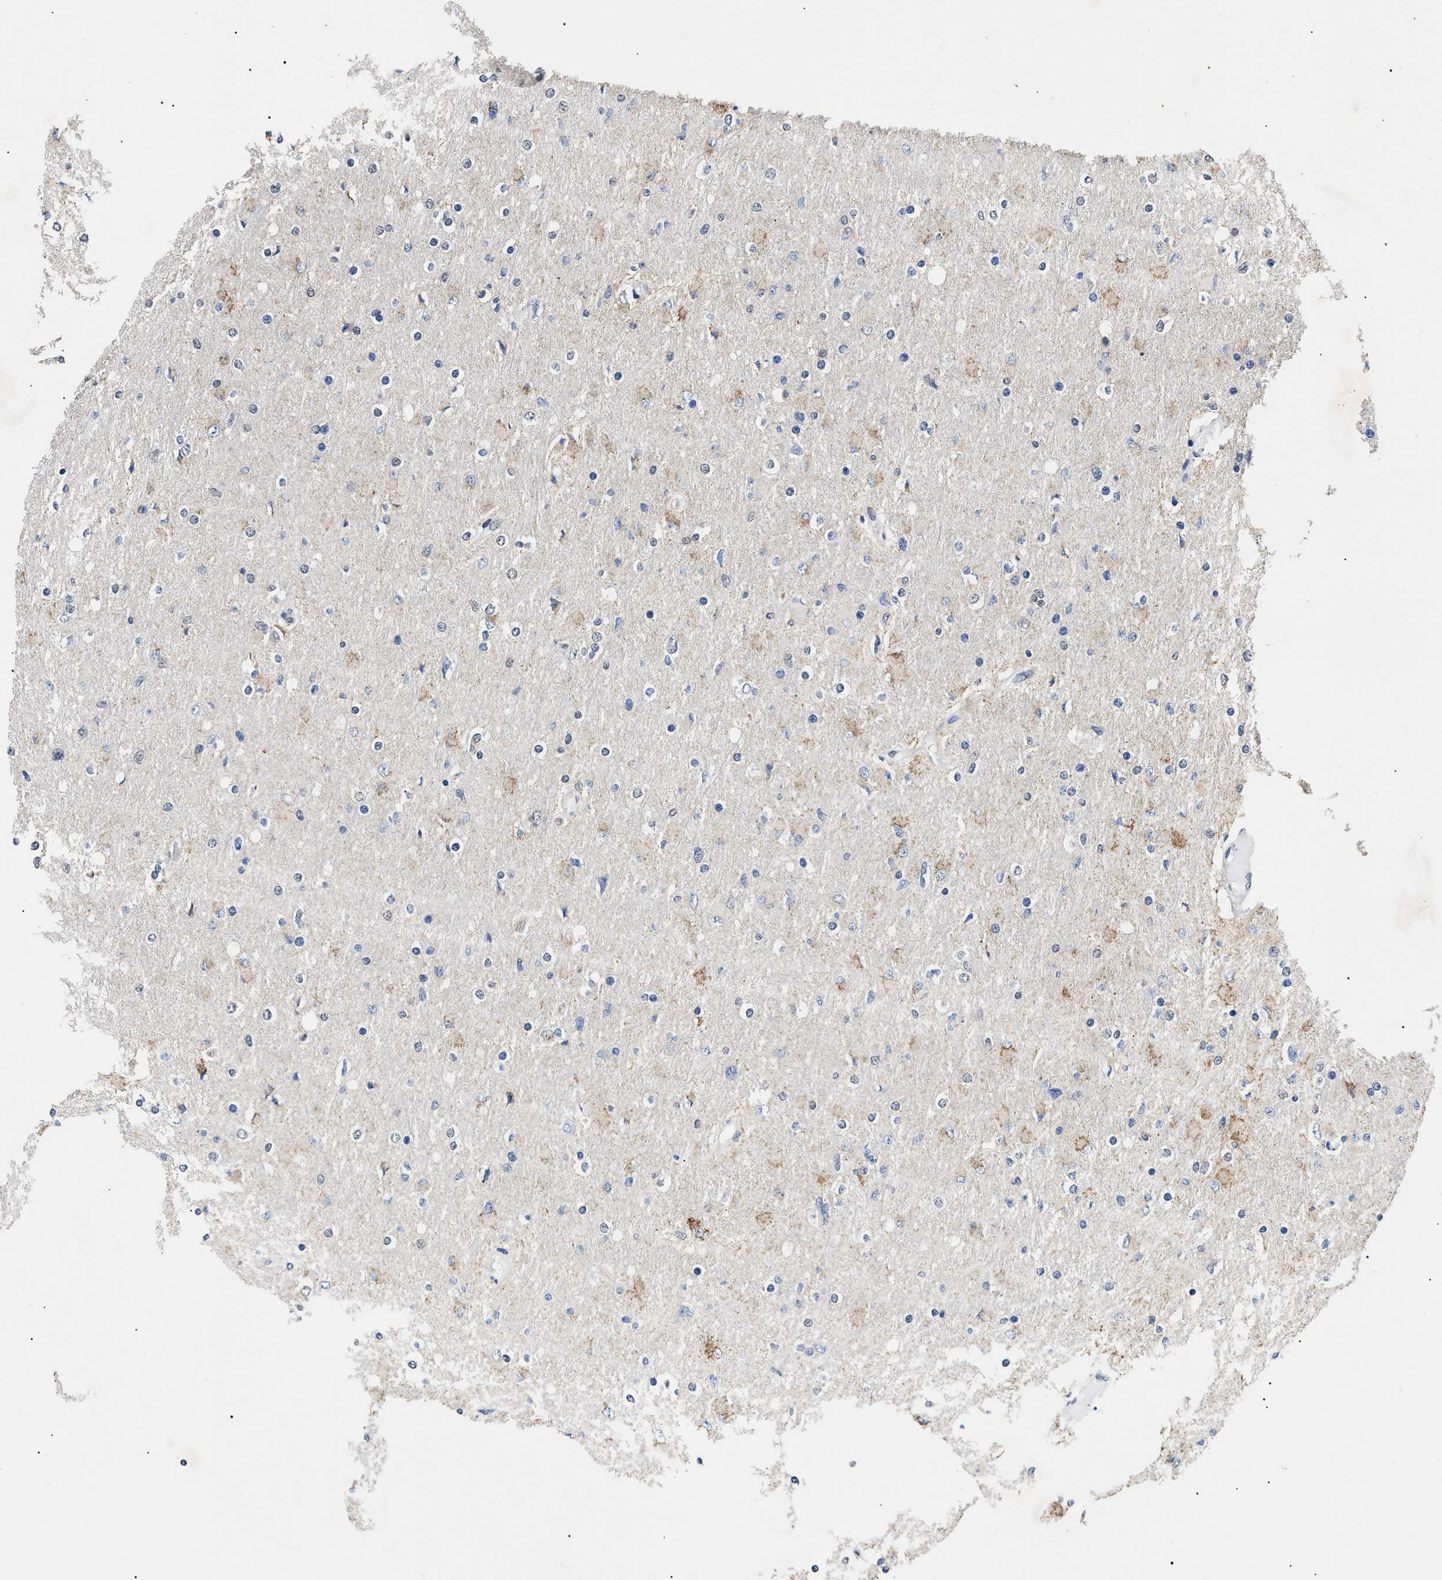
{"staining": {"intensity": "negative", "quantity": "none", "location": "none"}, "tissue": "glioma", "cell_type": "Tumor cells", "image_type": "cancer", "snomed": [{"axis": "morphology", "description": "Glioma, malignant, High grade"}, {"axis": "topography", "description": "Cerebral cortex"}], "caption": "DAB immunohistochemical staining of human glioma displays no significant expression in tumor cells.", "gene": "SFXN5", "patient": {"sex": "female", "age": 36}}